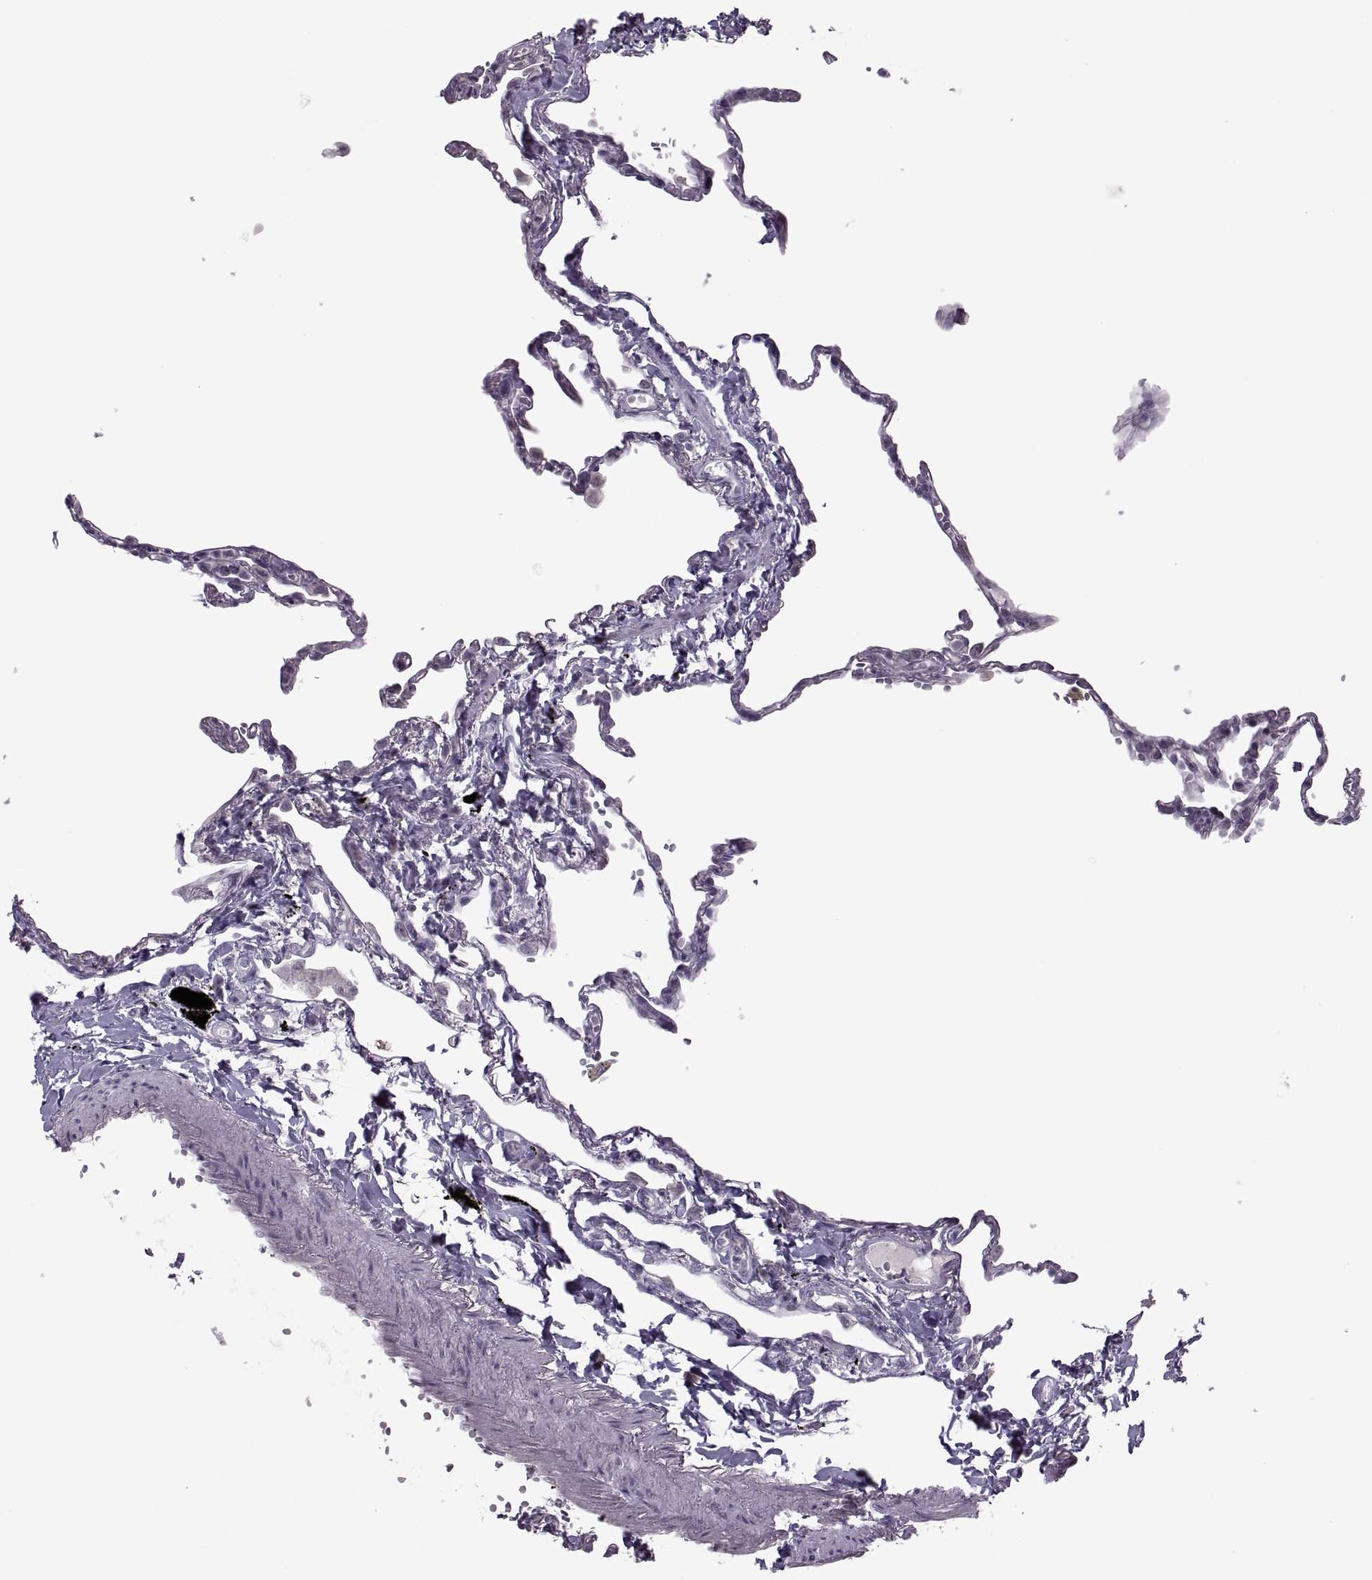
{"staining": {"intensity": "negative", "quantity": "none", "location": "none"}, "tissue": "lung", "cell_type": "Alveolar cells", "image_type": "normal", "snomed": [{"axis": "morphology", "description": "Normal tissue, NOS"}, {"axis": "topography", "description": "Lung"}], "caption": "Alveolar cells show no significant expression in benign lung. Brightfield microscopy of immunohistochemistry (IHC) stained with DAB (3,3'-diaminobenzidine) (brown) and hematoxylin (blue), captured at high magnification.", "gene": "MGAT4D", "patient": {"sex": "male", "age": 78}}